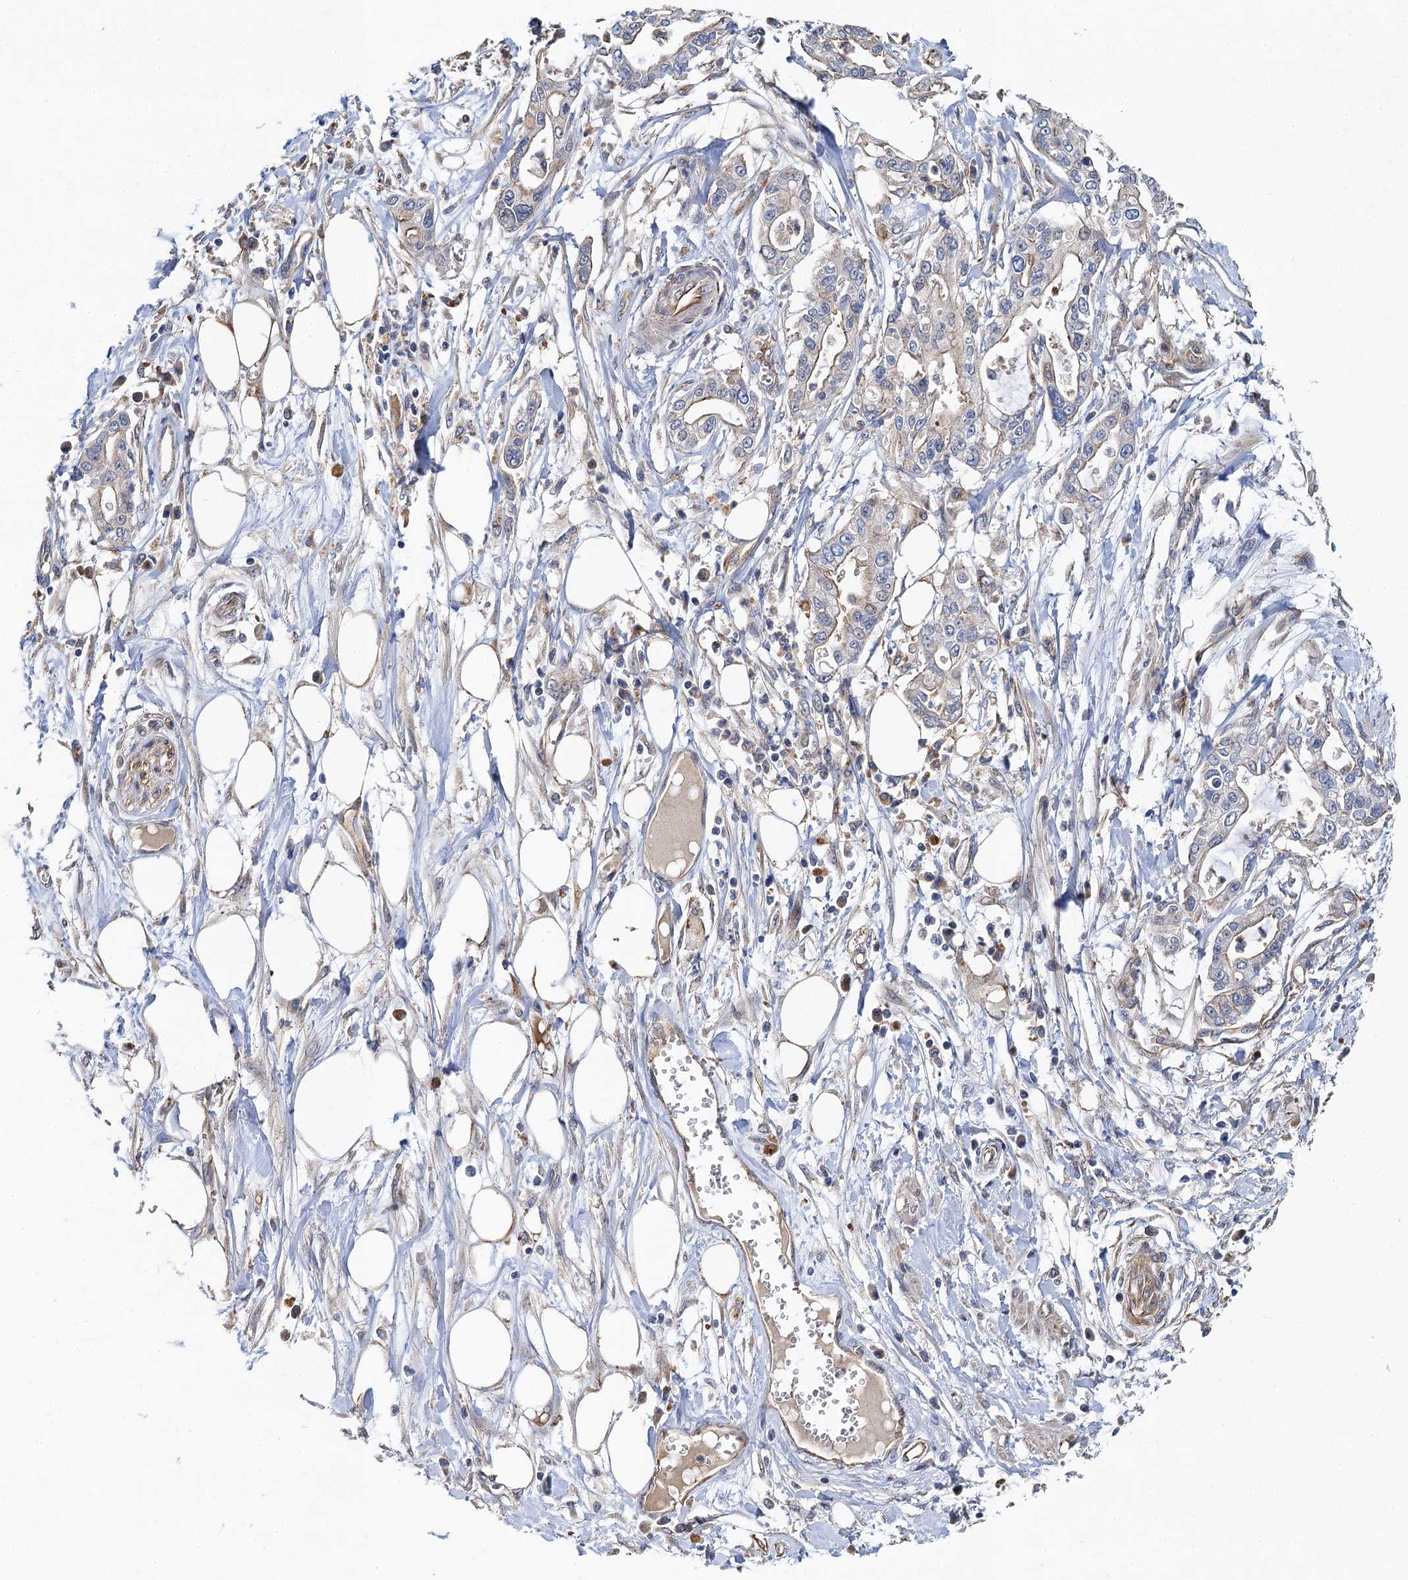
{"staining": {"intensity": "weak", "quantity": "<25%", "location": "cytoplasmic/membranous"}, "tissue": "pancreatic cancer", "cell_type": "Tumor cells", "image_type": "cancer", "snomed": [{"axis": "morphology", "description": "Adenocarcinoma, NOS"}, {"axis": "topography", "description": "Pancreas"}], "caption": "DAB immunohistochemical staining of adenocarcinoma (pancreatic) displays no significant staining in tumor cells.", "gene": "PJA2", "patient": {"sex": "male", "age": 68}}